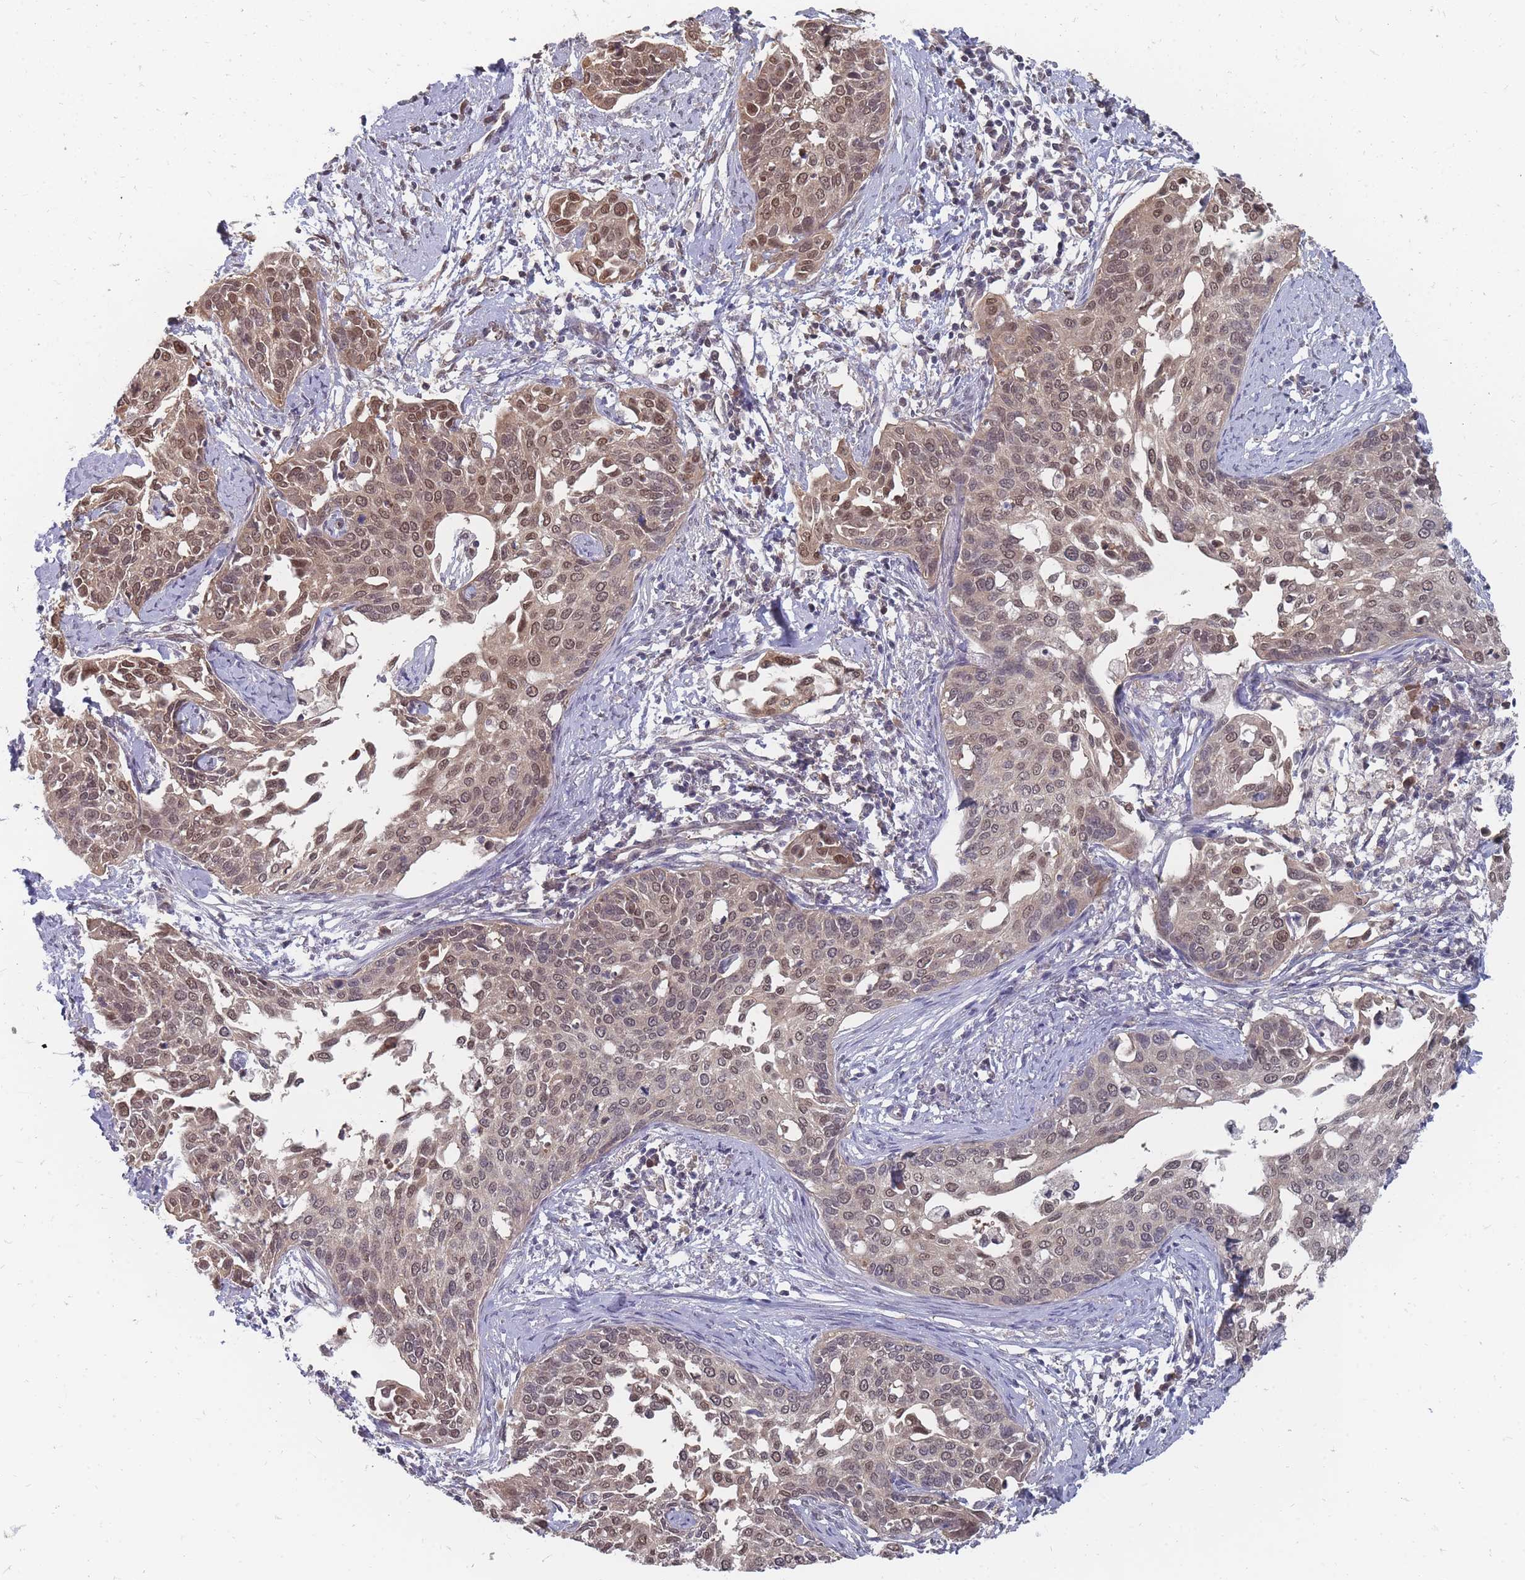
{"staining": {"intensity": "moderate", "quantity": "25%-75%", "location": "nuclear"}, "tissue": "cervical cancer", "cell_type": "Tumor cells", "image_type": "cancer", "snomed": [{"axis": "morphology", "description": "Squamous cell carcinoma, NOS"}, {"axis": "topography", "description": "Cervix"}], "caption": "Brown immunohistochemical staining in cervical cancer (squamous cell carcinoma) demonstrates moderate nuclear positivity in approximately 25%-75% of tumor cells.", "gene": "NKD1", "patient": {"sex": "female", "age": 44}}